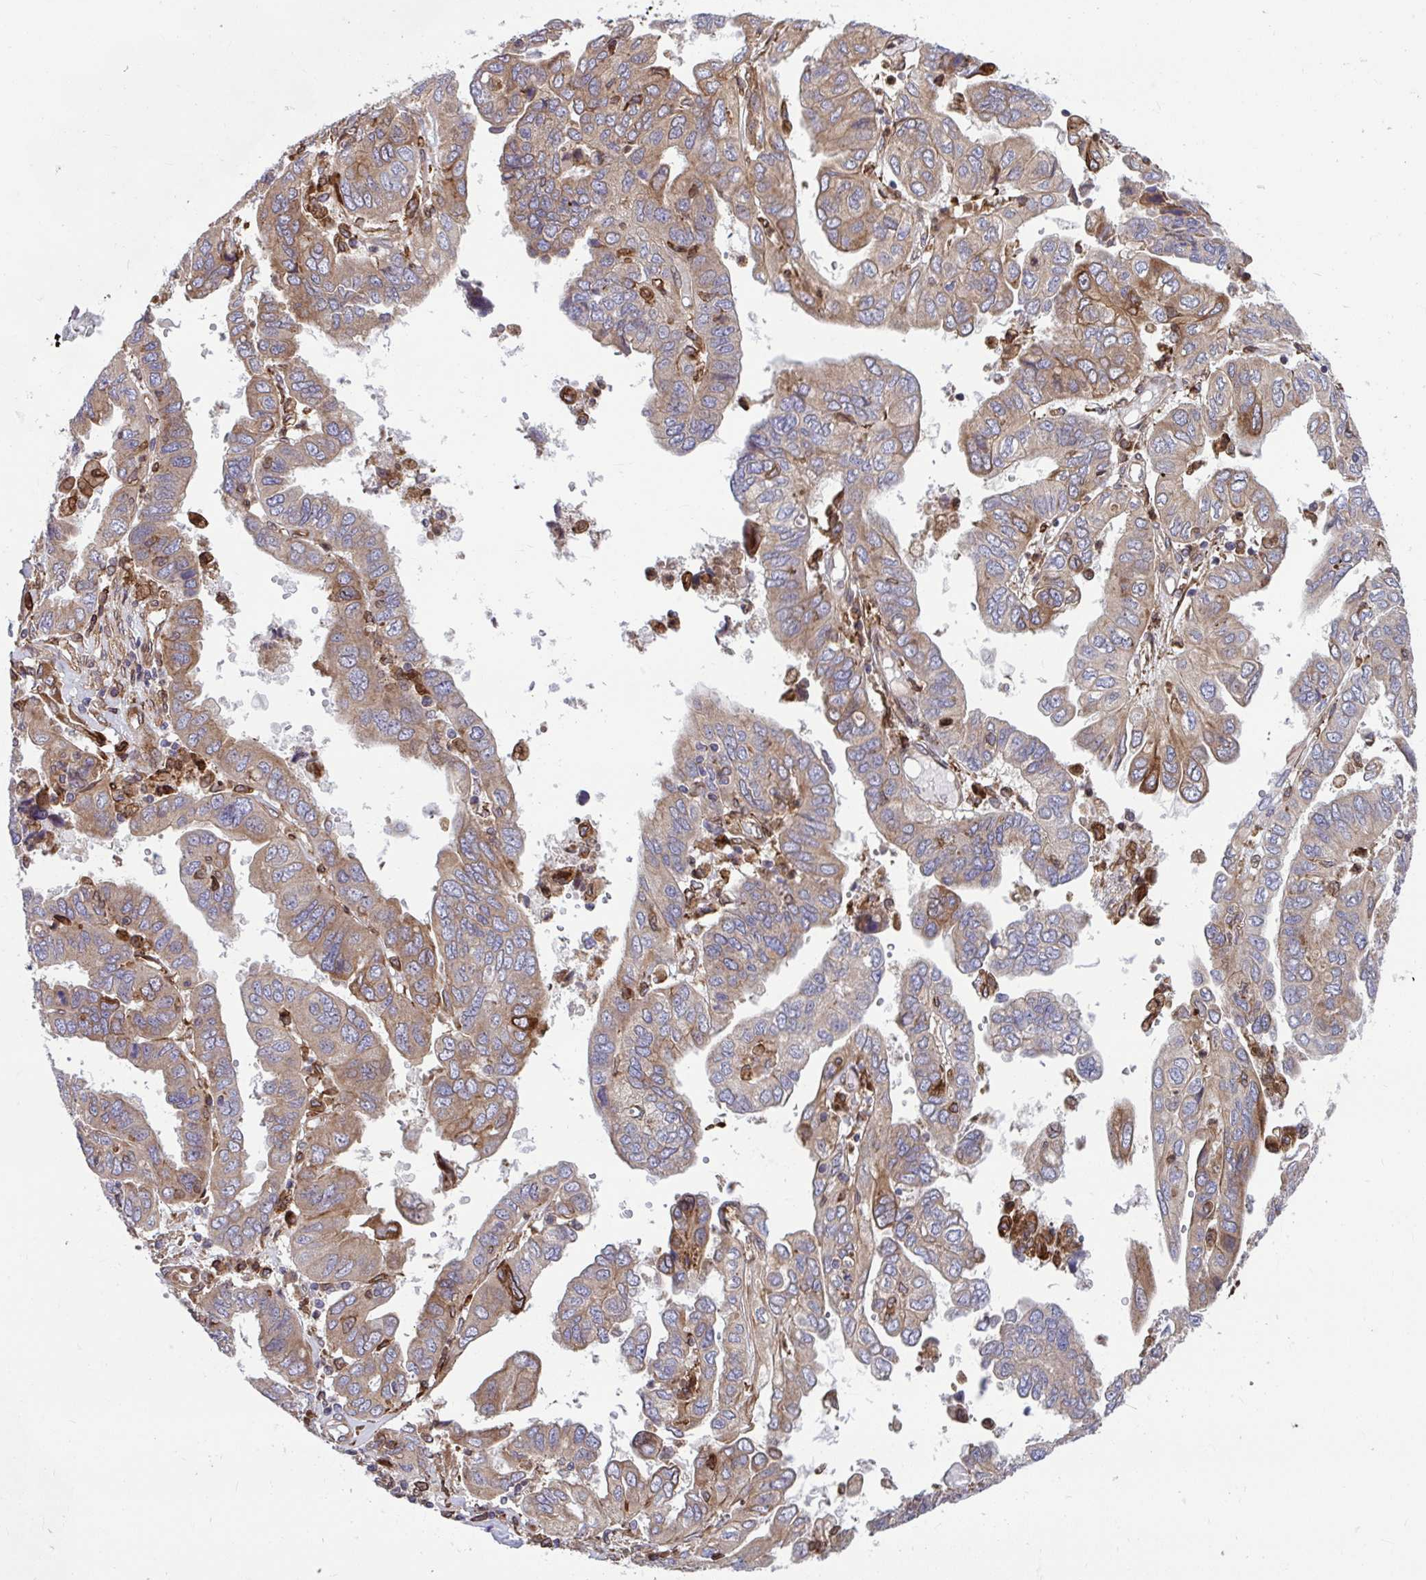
{"staining": {"intensity": "moderate", "quantity": "25%-75%", "location": "cytoplasmic/membranous"}, "tissue": "ovarian cancer", "cell_type": "Tumor cells", "image_type": "cancer", "snomed": [{"axis": "morphology", "description": "Cystadenocarcinoma, serous, NOS"}, {"axis": "topography", "description": "Ovary"}], "caption": "A photomicrograph of human serous cystadenocarcinoma (ovarian) stained for a protein displays moderate cytoplasmic/membranous brown staining in tumor cells. The protein is stained brown, and the nuclei are stained in blue (DAB (3,3'-diaminobenzidine) IHC with brightfield microscopy, high magnification).", "gene": "STIM2", "patient": {"sex": "female", "age": 79}}